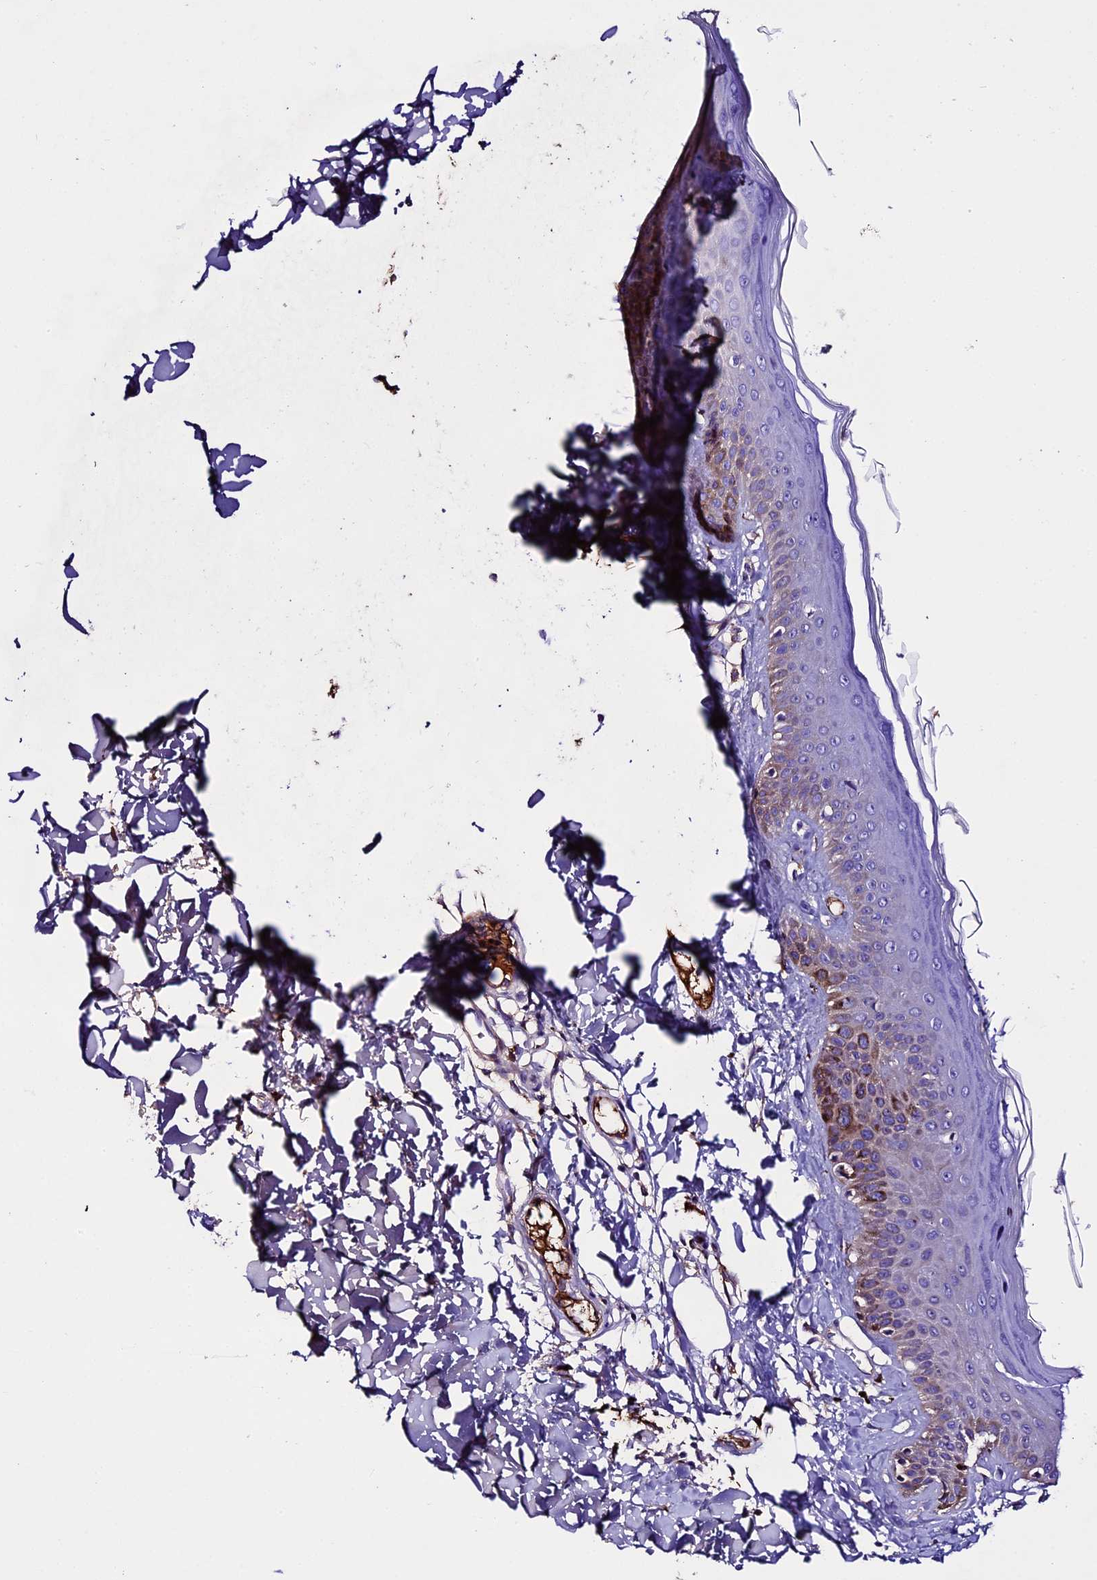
{"staining": {"intensity": "negative", "quantity": "none", "location": "none"}, "tissue": "skin", "cell_type": "Fibroblasts", "image_type": "normal", "snomed": [{"axis": "morphology", "description": "Normal tissue, NOS"}, {"axis": "topography", "description": "Skin"}], "caption": "Fibroblasts show no significant protein positivity in unremarkable skin.", "gene": "TCP11L2", "patient": {"sex": "male", "age": 52}}